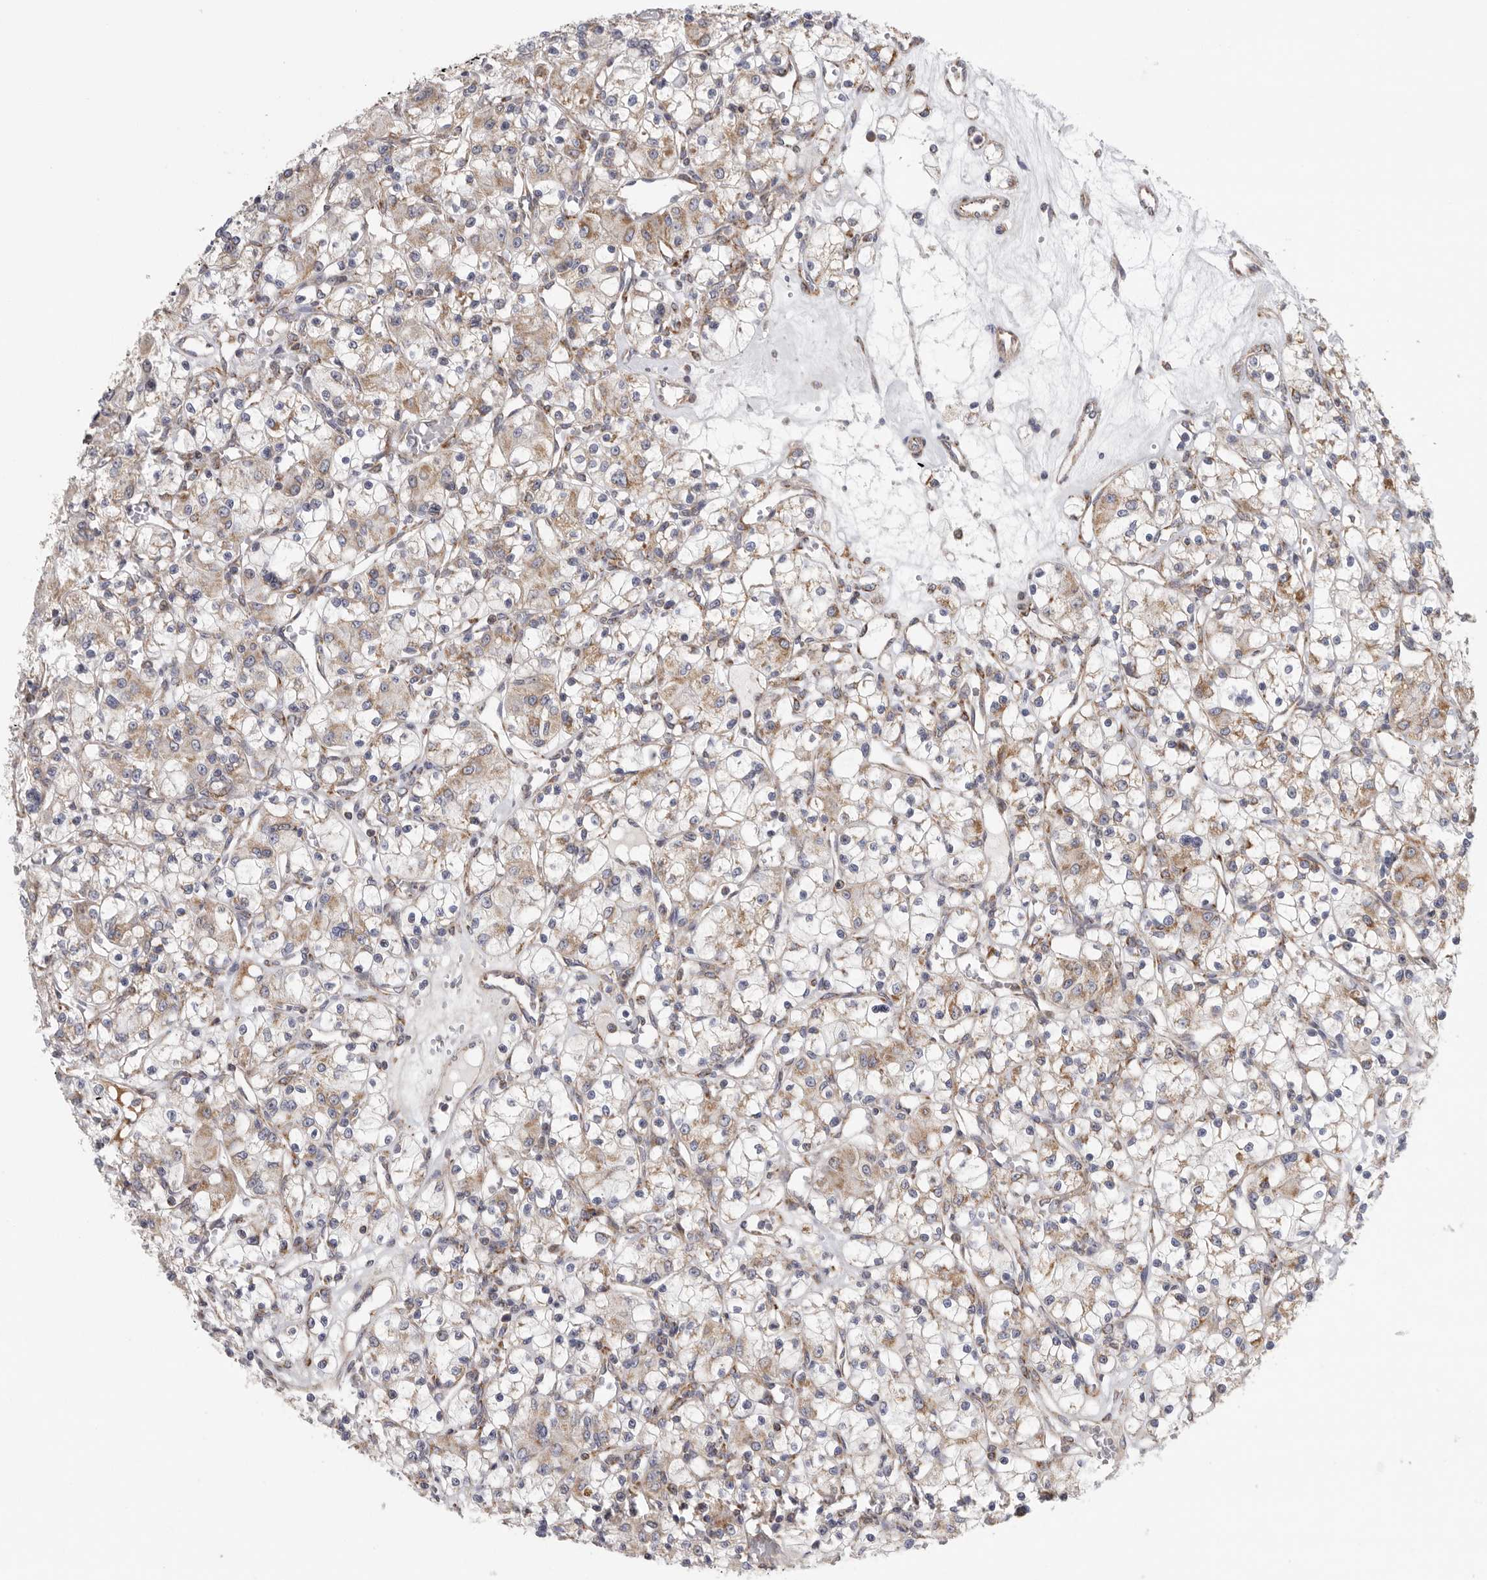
{"staining": {"intensity": "moderate", "quantity": ">75%", "location": "cytoplasmic/membranous"}, "tissue": "renal cancer", "cell_type": "Tumor cells", "image_type": "cancer", "snomed": [{"axis": "morphology", "description": "Adenocarcinoma, NOS"}, {"axis": "topography", "description": "Kidney"}], "caption": "Adenocarcinoma (renal) tissue displays moderate cytoplasmic/membranous positivity in approximately >75% of tumor cells, visualized by immunohistochemistry.", "gene": "FKBP8", "patient": {"sex": "female", "age": 59}}